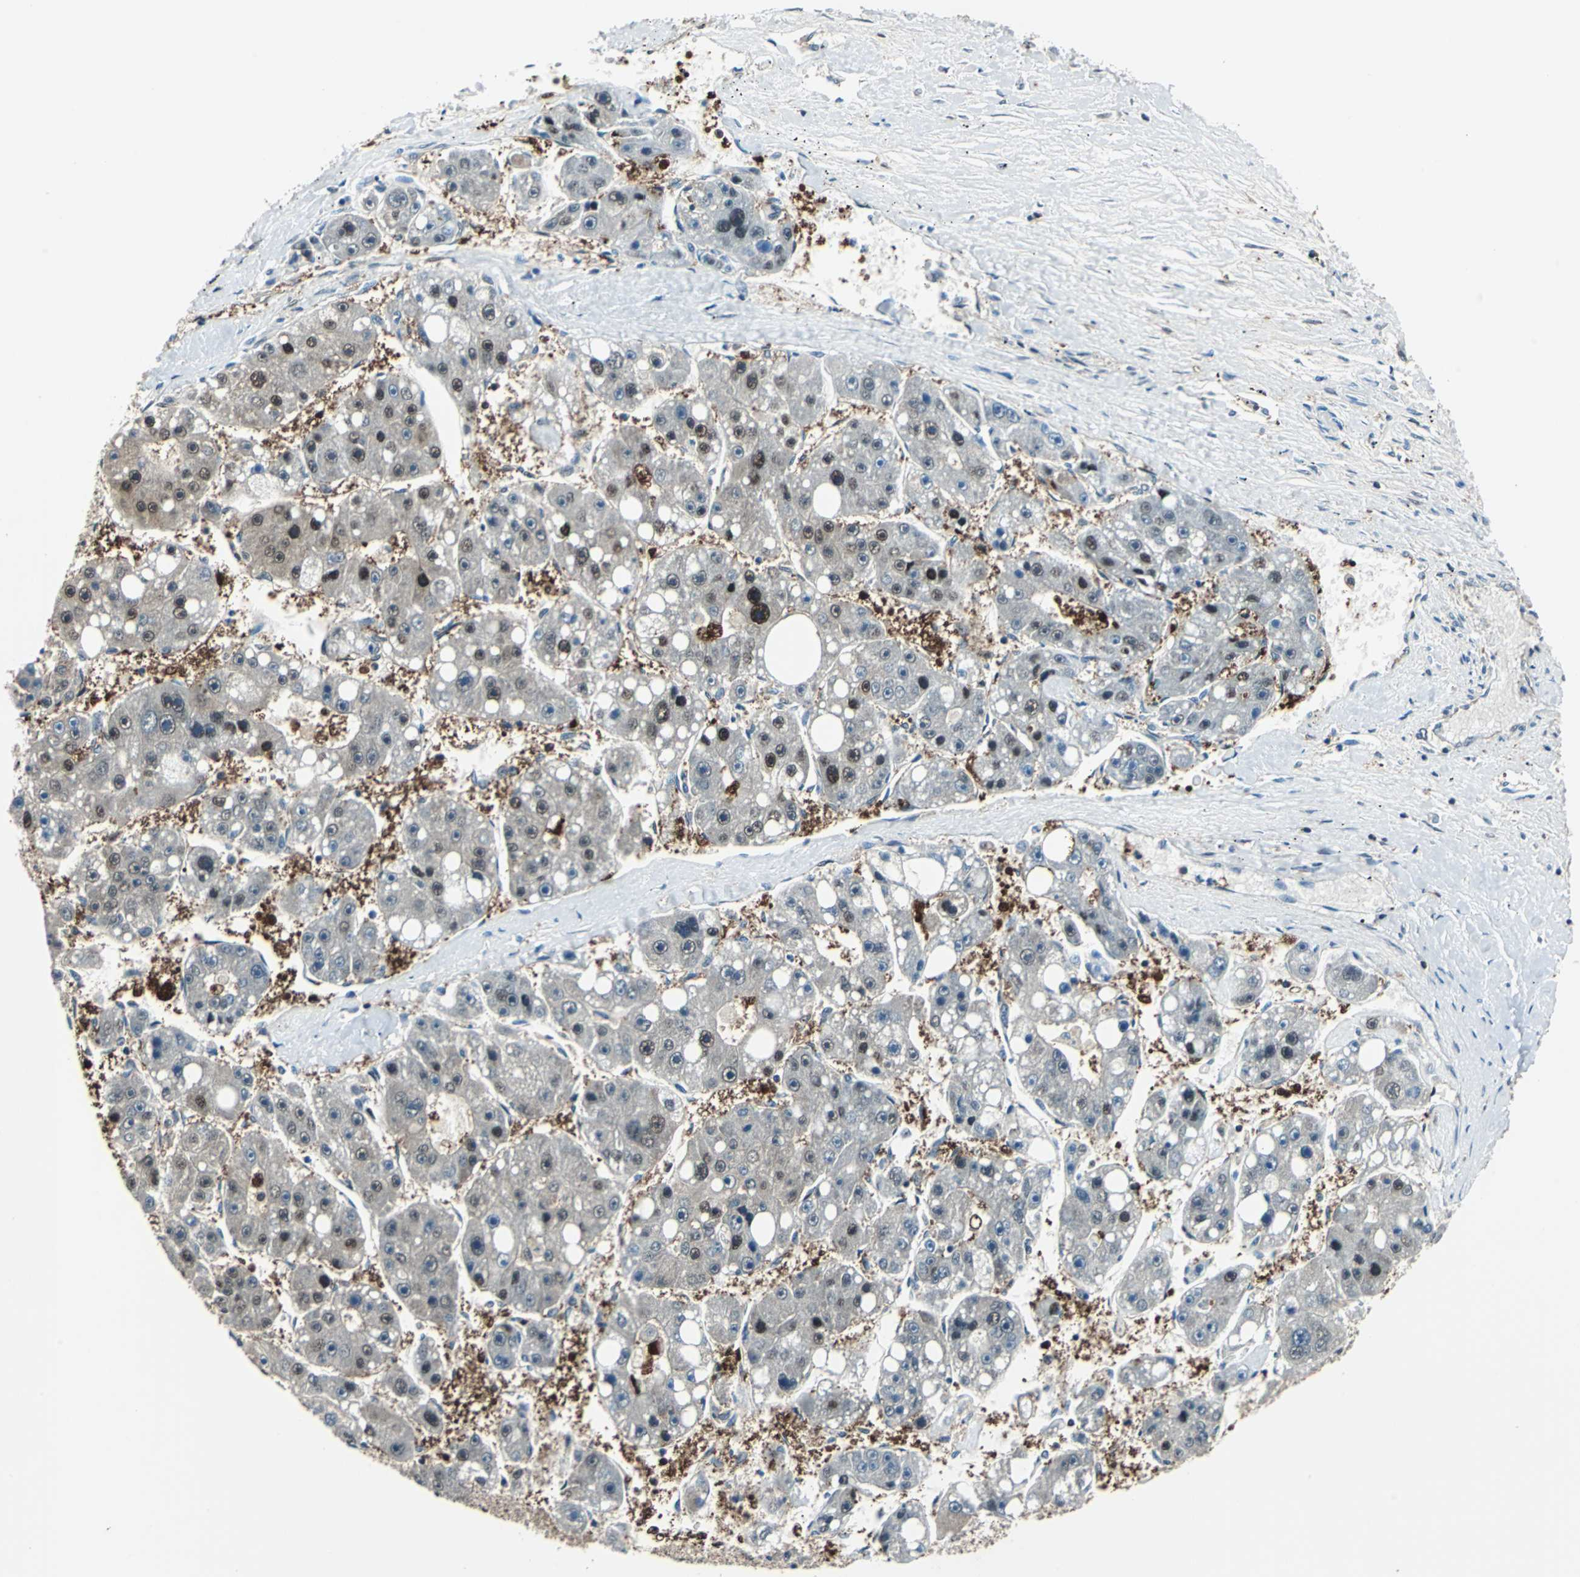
{"staining": {"intensity": "moderate", "quantity": "25%-75%", "location": "cytoplasmic/membranous,nuclear"}, "tissue": "liver cancer", "cell_type": "Tumor cells", "image_type": "cancer", "snomed": [{"axis": "morphology", "description": "Carcinoma, Hepatocellular, NOS"}, {"axis": "topography", "description": "Liver"}], "caption": "A brown stain labels moderate cytoplasmic/membranous and nuclear positivity of a protein in hepatocellular carcinoma (liver) tumor cells.", "gene": "PSME1", "patient": {"sex": "female", "age": 61}}